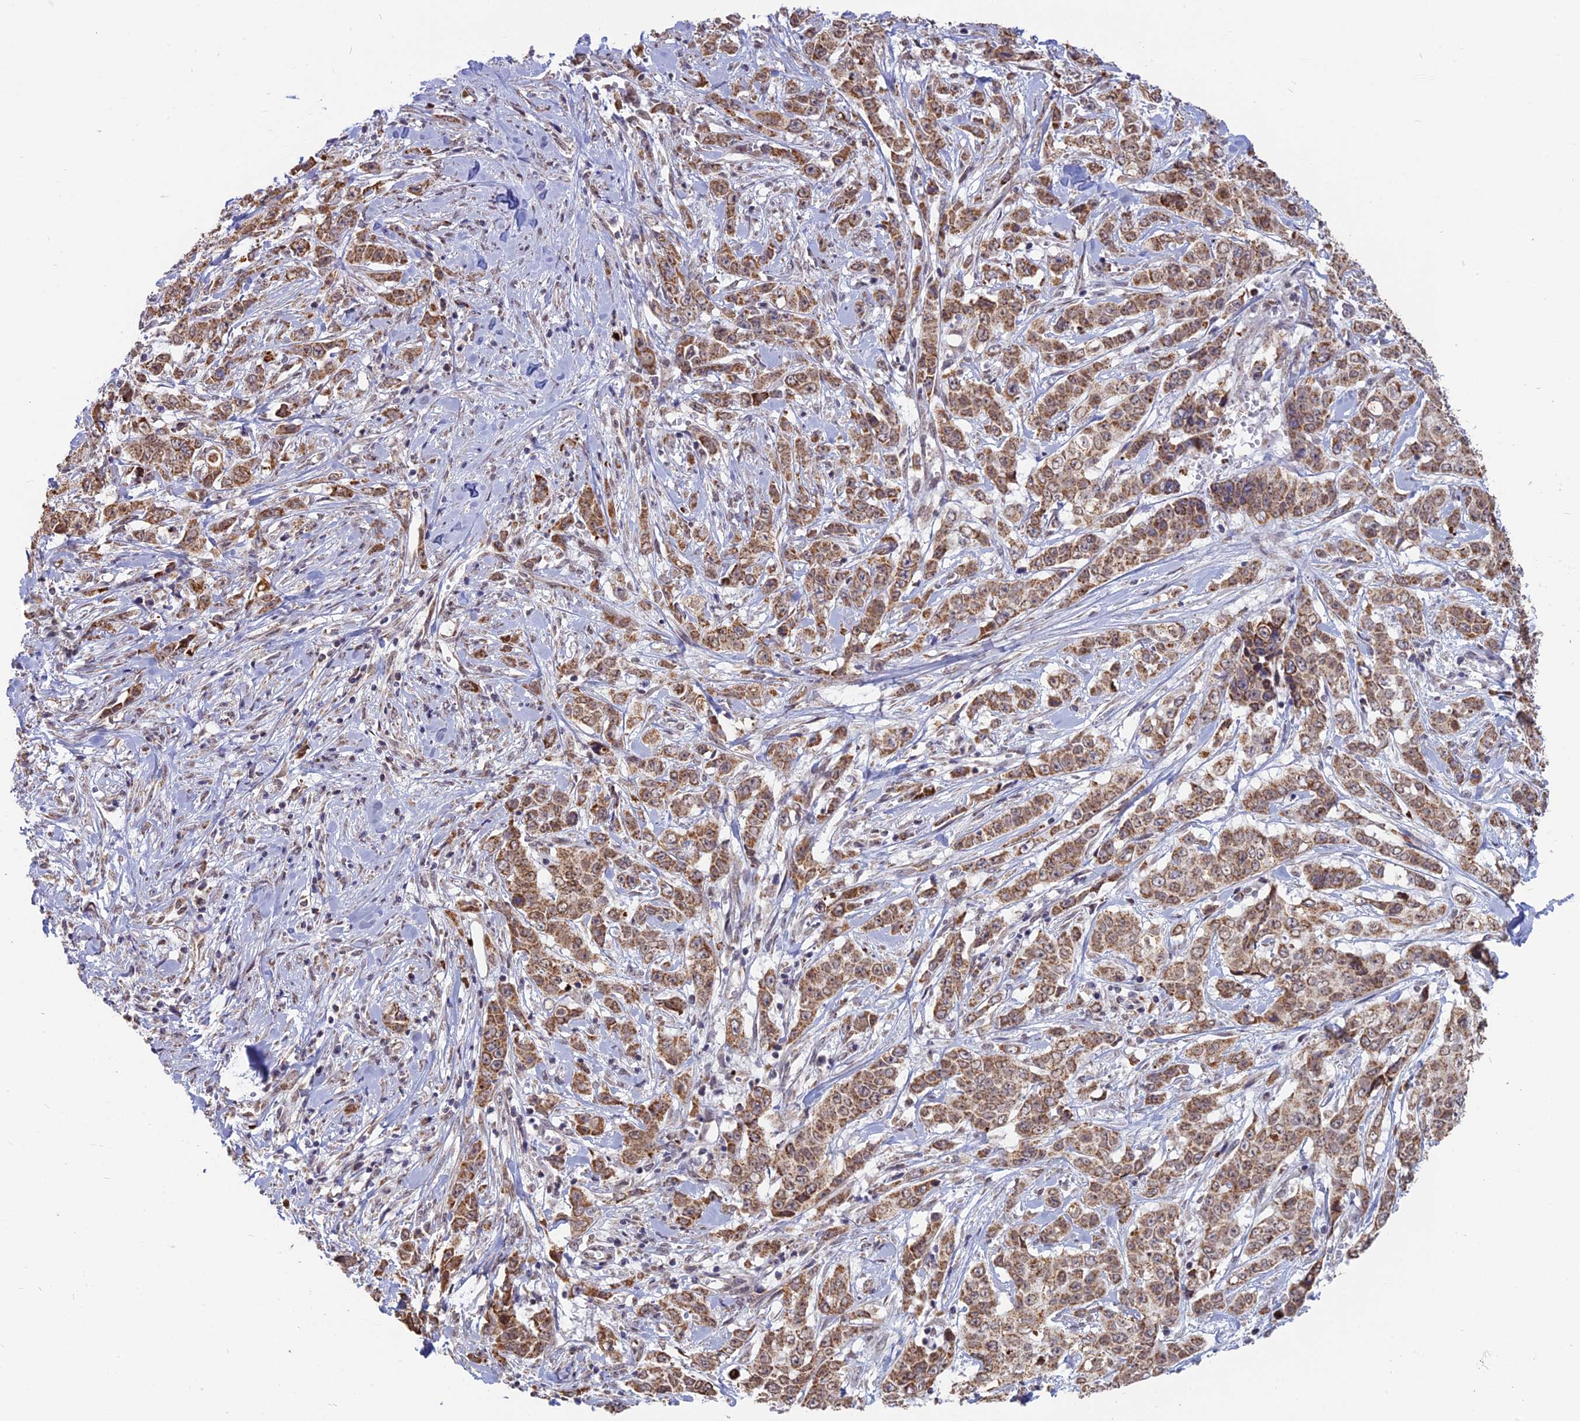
{"staining": {"intensity": "moderate", "quantity": ">75%", "location": "cytoplasmic/membranous"}, "tissue": "stomach cancer", "cell_type": "Tumor cells", "image_type": "cancer", "snomed": [{"axis": "morphology", "description": "Adenocarcinoma, NOS"}, {"axis": "topography", "description": "Stomach, upper"}], "caption": "Protein expression analysis of stomach cancer (adenocarcinoma) demonstrates moderate cytoplasmic/membranous expression in approximately >75% of tumor cells.", "gene": "ARHGAP40", "patient": {"sex": "male", "age": 62}}